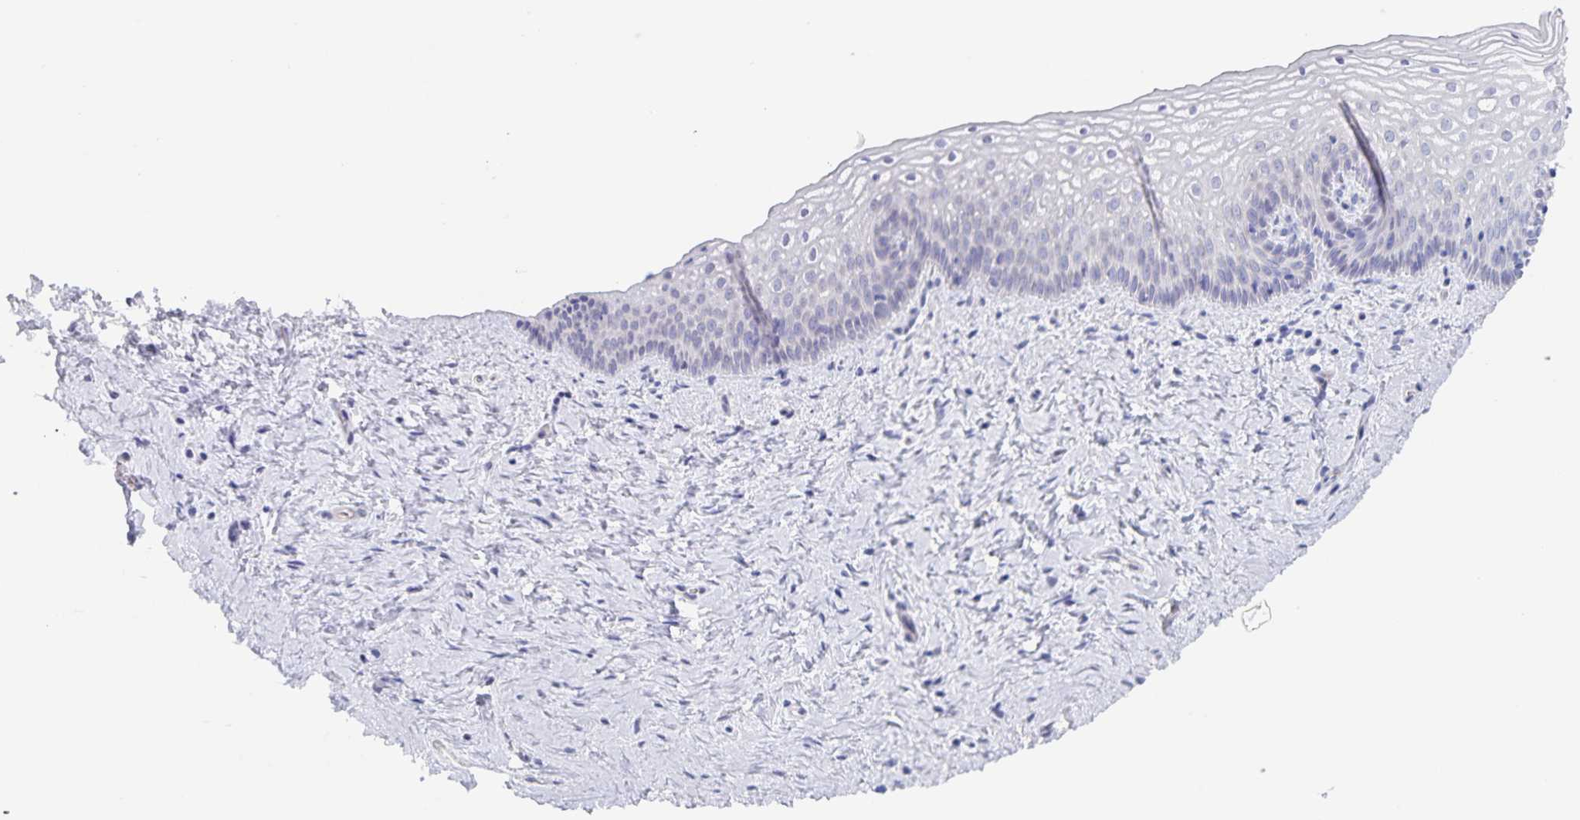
{"staining": {"intensity": "negative", "quantity": "none", "location": "none"}, "tissue": "vagina", "cell_type": "Squamous epithelial cells", "image_type": "normal", "snomed": [{"axis": "morphology", "description": "Normal tissue, NOS"}, {"axis": "topography", "description": "Vagina"}], "caption": "IHC micrograph of unremarkable vagina: vagina stained with DAB (3,3'-diaminobenzidine) exhibits no significant protein expression in squamous epithelial cells.", "gene": "AQP4", "patient": {"sex": "female", "age": 45}}